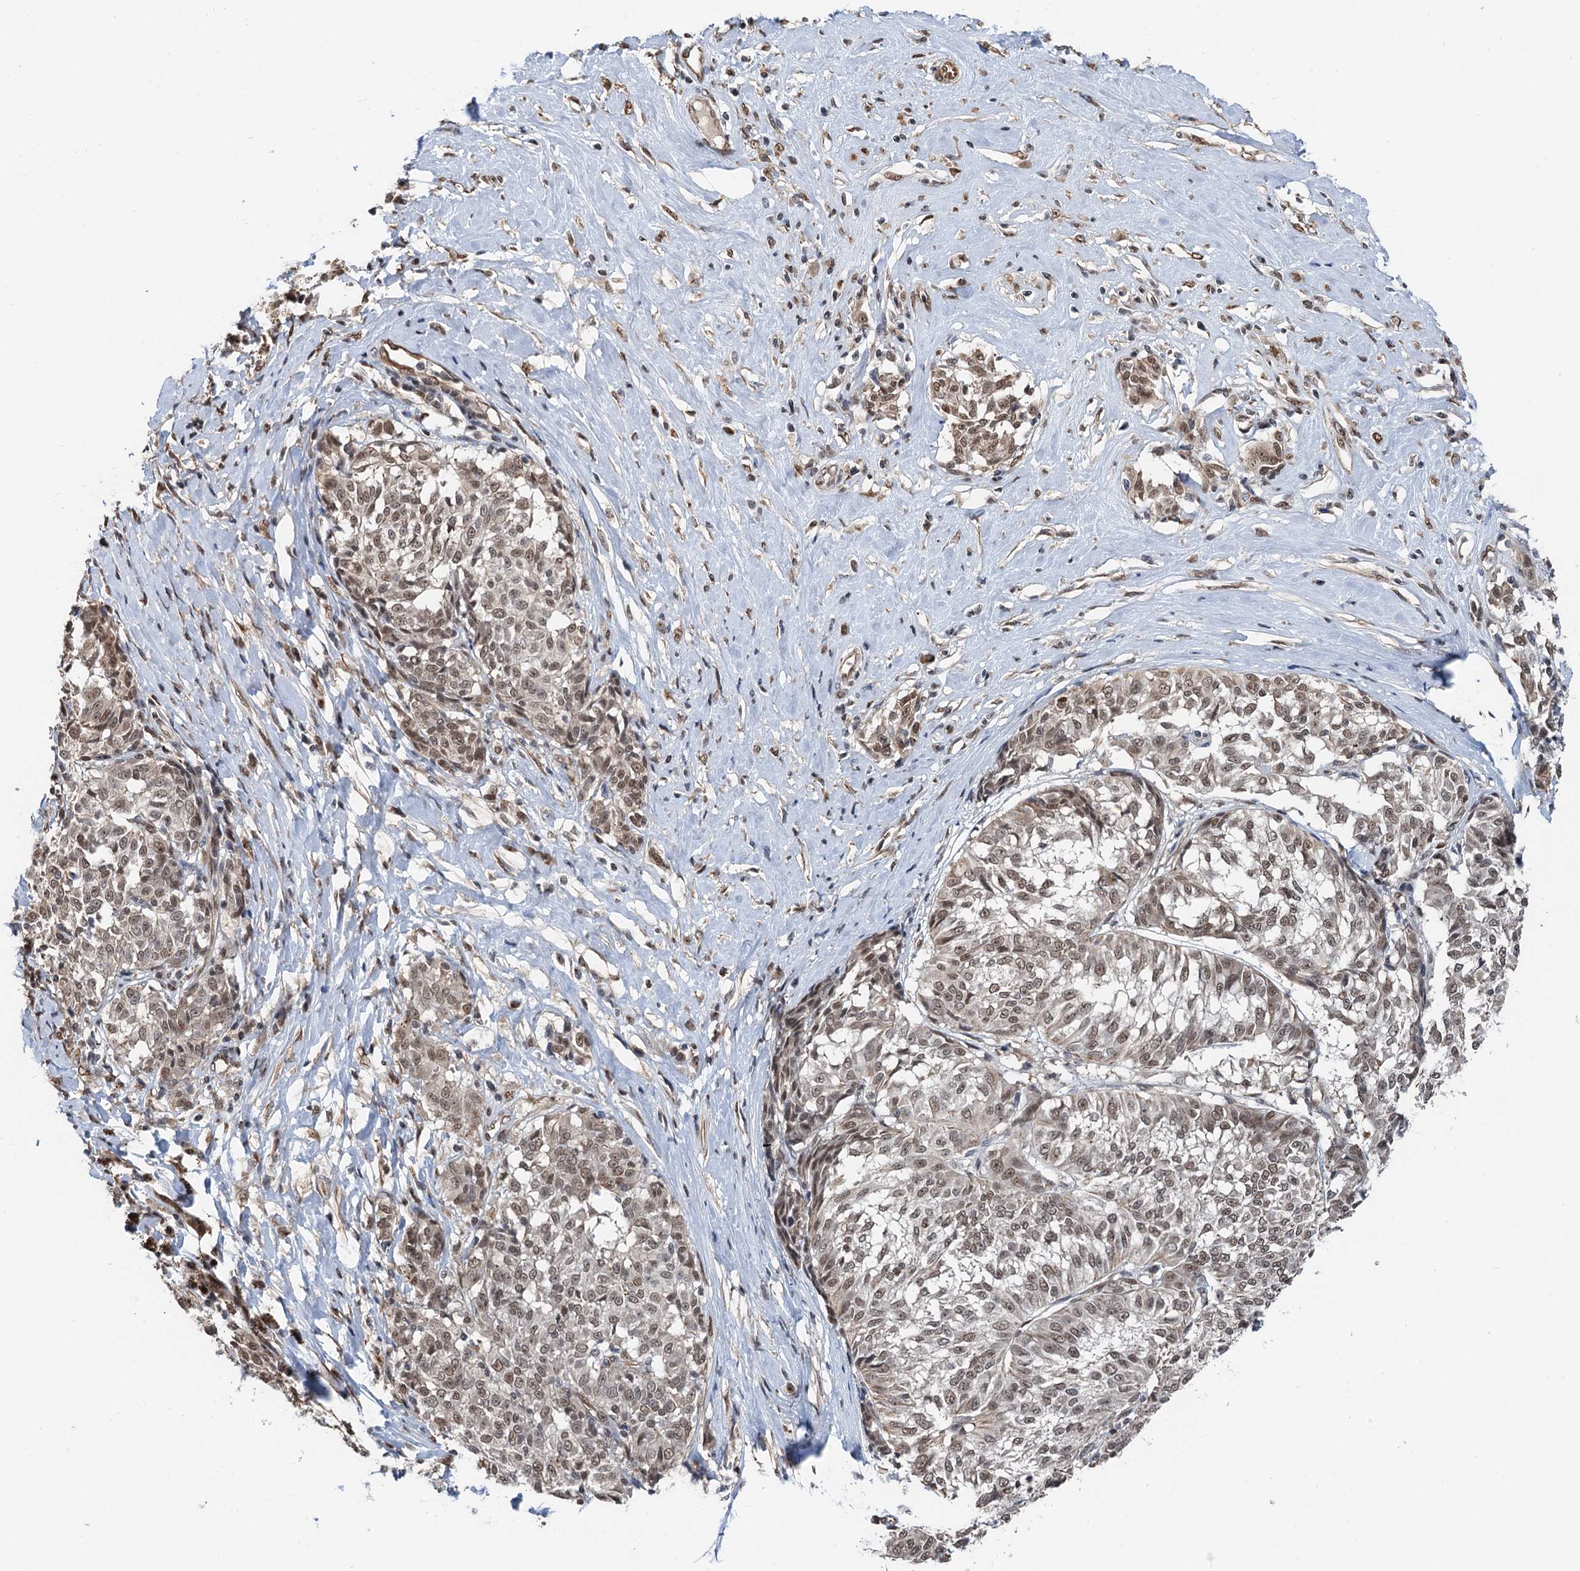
{"staining": {"intensity": "moderate", "quantity": ">75%", "location": "nuclear"}, "tissue": "melanoma", "cell_type": "Tumor cells", "image_type": "cancer", "snomed": [{"axis": "morphology", "description": "Malignant melanoma, NOS"}, {"axis": "topography", "description": "Skin"}], "caption": "The immunohistochemical stain highlights moderate nuclear expression in tumor cells of malignant melanoma tissue. Using DAB (3,3'-diaminobenzidine) (brown) and hematoxylin (blue) stains, captured at high magnification using brightfield microscopy.", "gene": "CFDP1", "patient": {"sex": "female", "age": 72}}